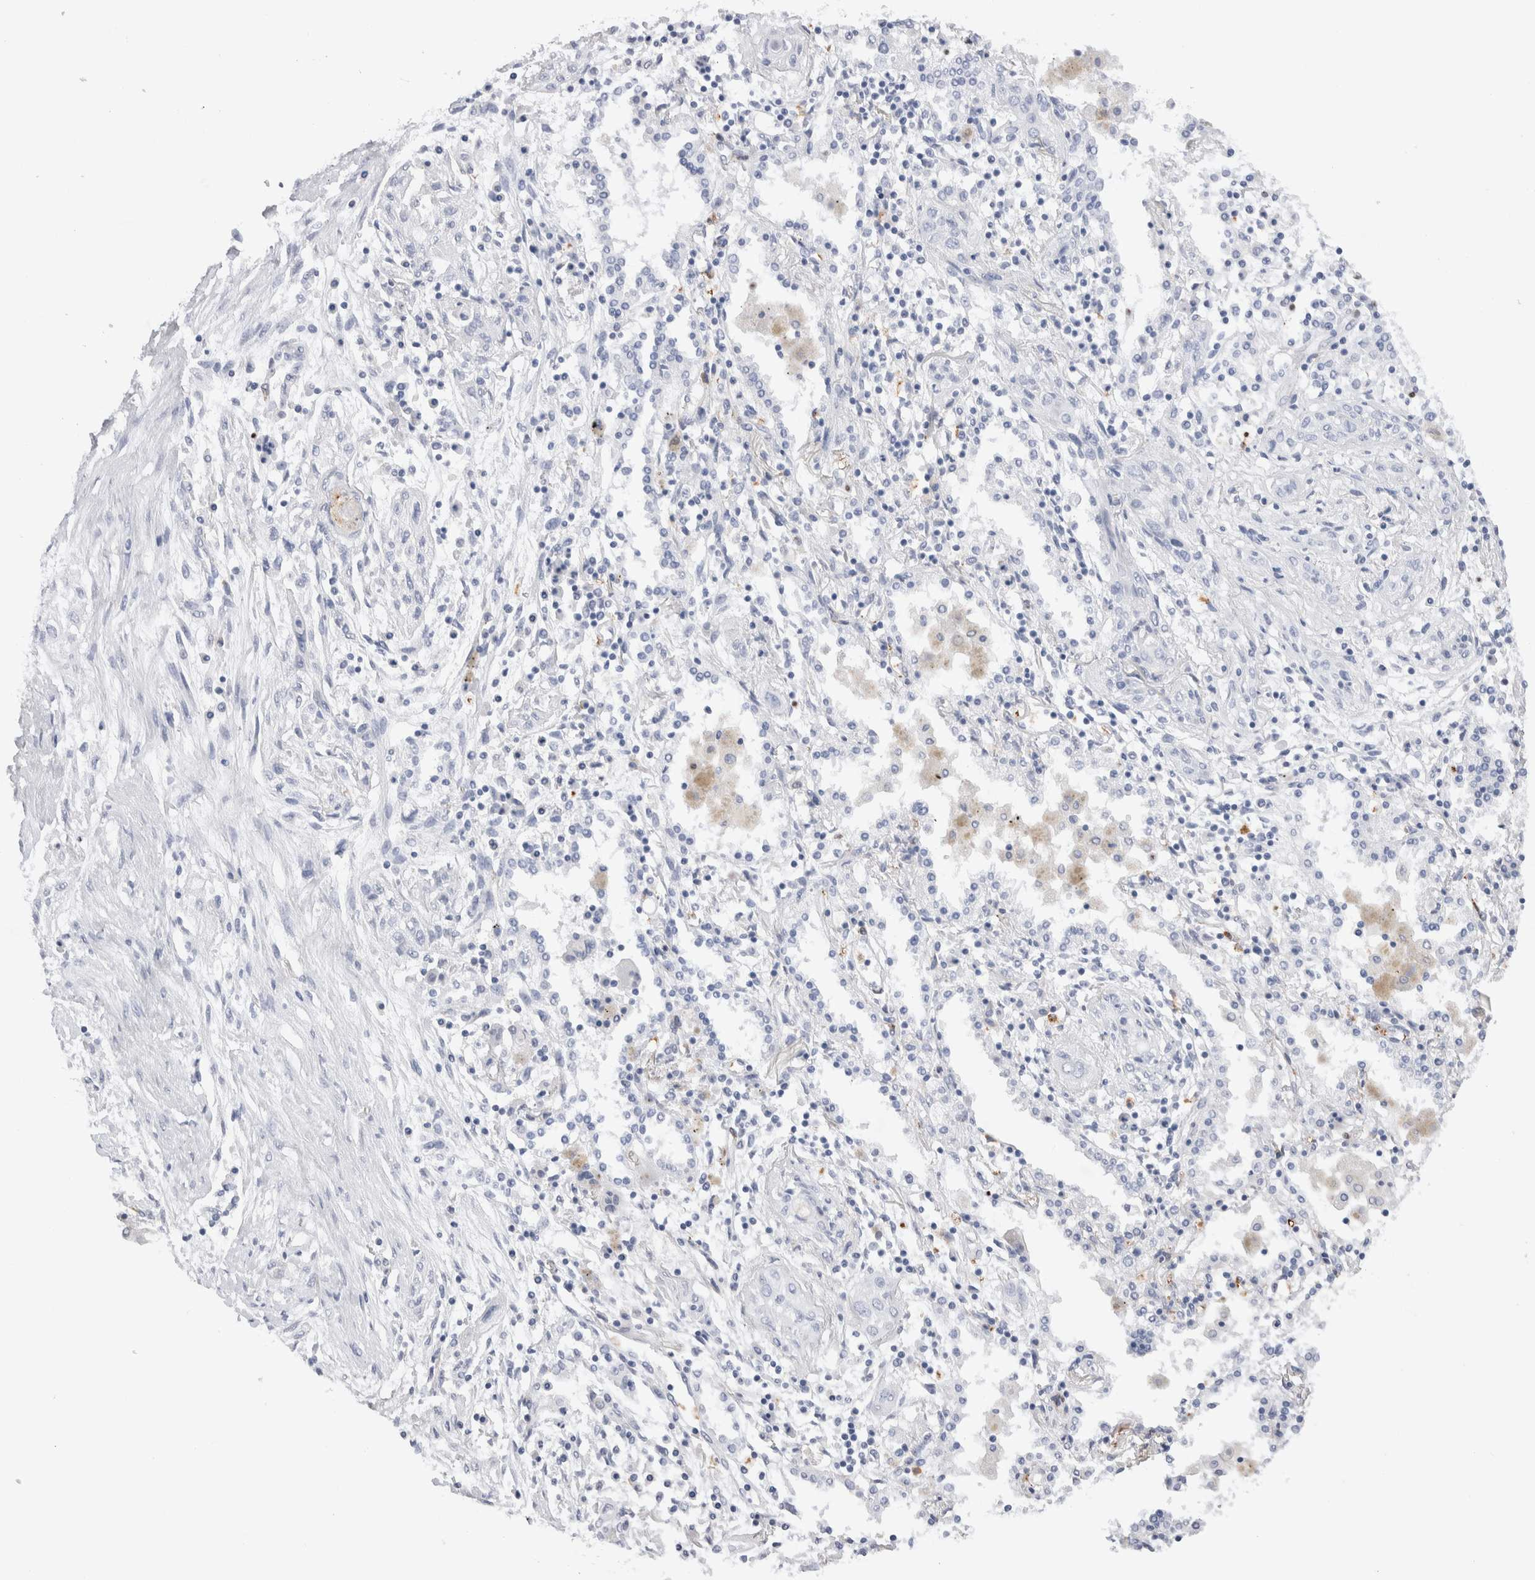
{"staining": {"intensity": "negative", "quantity": "none", "location": "none"}, "tissue": "lung cancer", "cell_type": "Tumor cells", "image_type": "cancer", "snomed": [{"axis": "morphology", "description": "Squamous cell carcinoma, NOS"}, {"axis": "topography", "description": "Lung"}], "caption": "IHC photomicrograph of human lung cancer (squamous cell carcinoma) stained for a protein (brown), which exhibits no staining in tumor cells.", "gene": "SEPTIN4", "patient": {"sex": "female", "age": 47}}